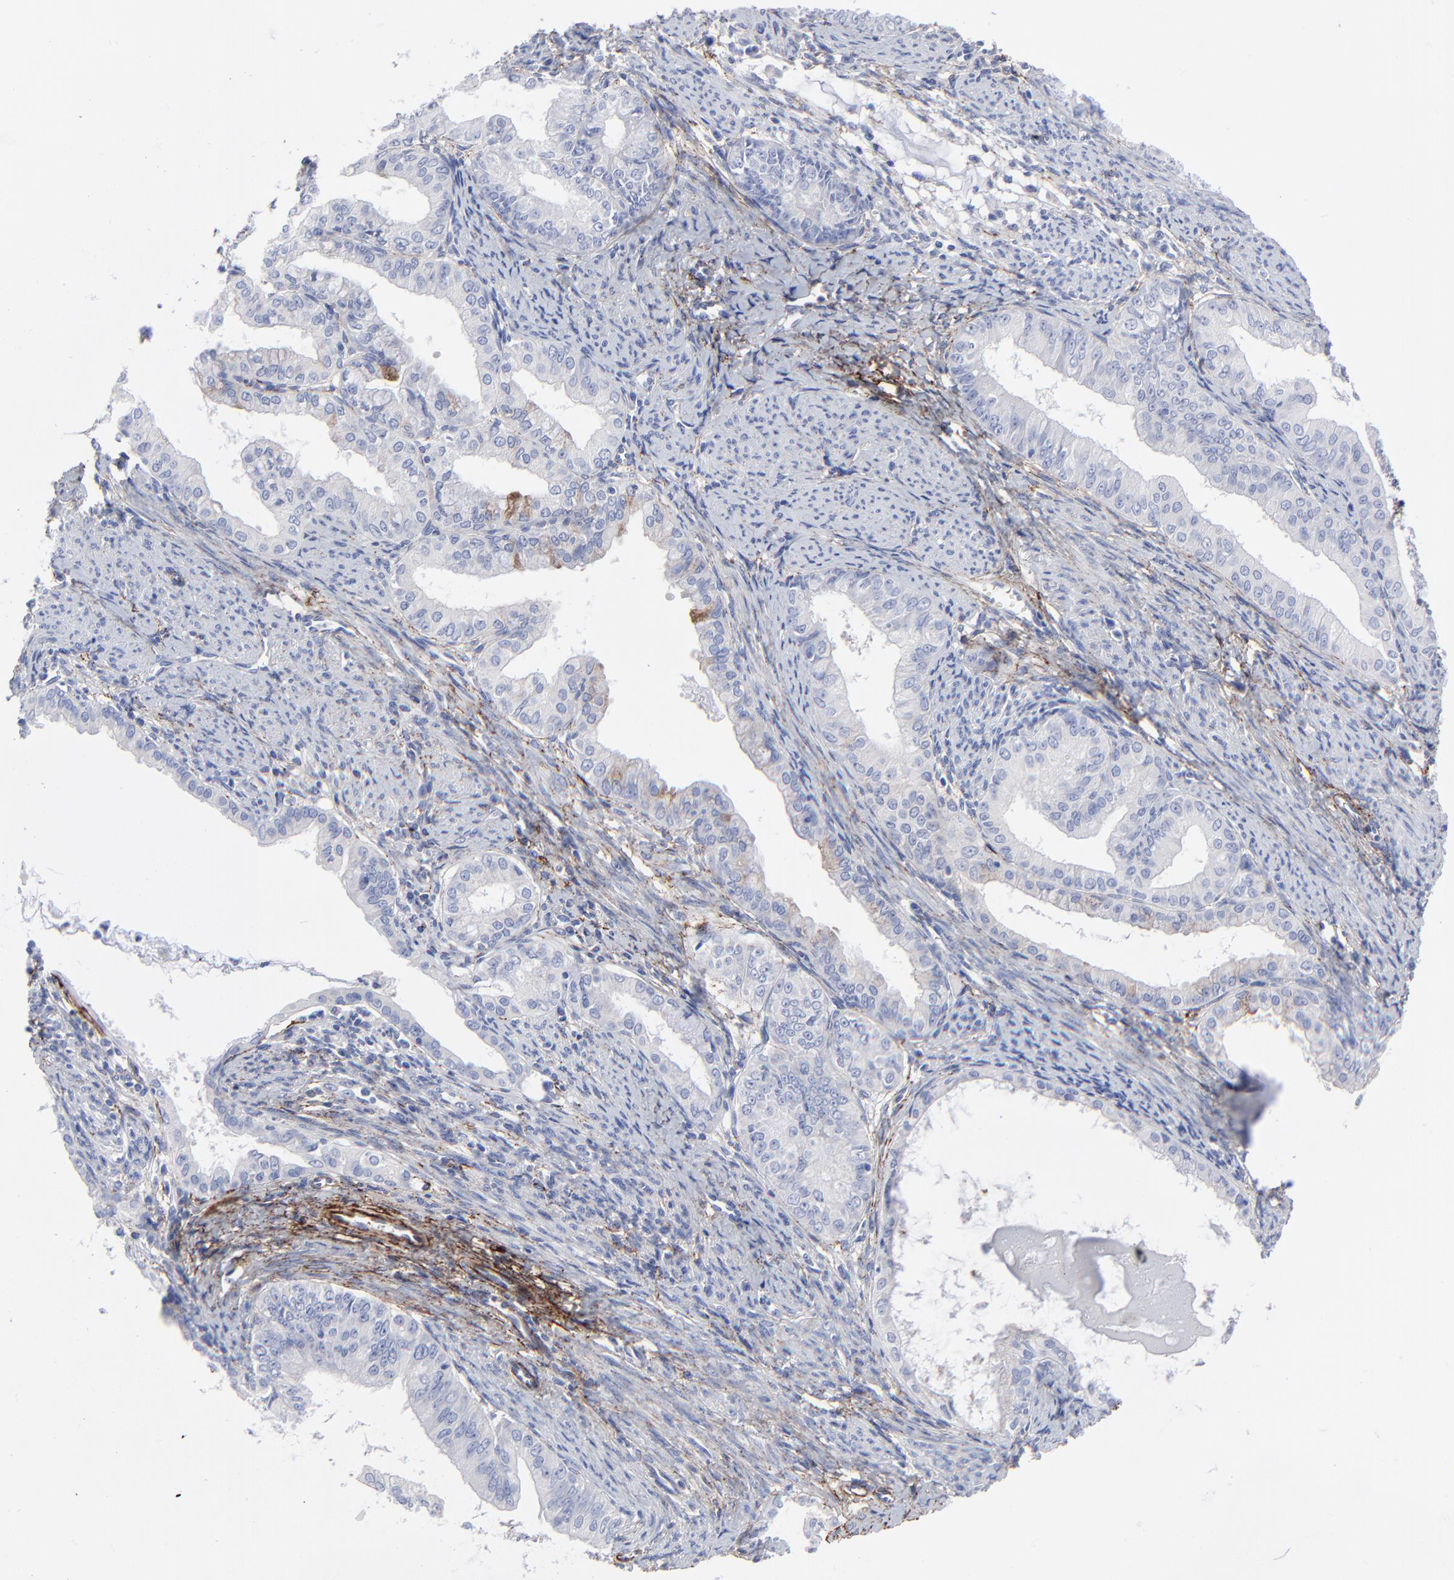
{"staining": {"intensity": "negative", "quantity": "none", "location": "none"}, "tissue": "endometrial cancer", "cell_type": "Tumor cells", "image_type": "cancer", "snomed": [{"axis": "morphology", "description": "Adenocarcinoma, NOS"}, {"axis": "topography", "description": "Endometrium"}], "caption": "Immunohistochemistry photomicrograph of neoplastic tissue: endometrial cancer (adenocarcinoma) stained with DAB shows no significant protein staining in tumor cells.", "gene": "FBLN2", "patient": {"sex": "female", "age": 76}}